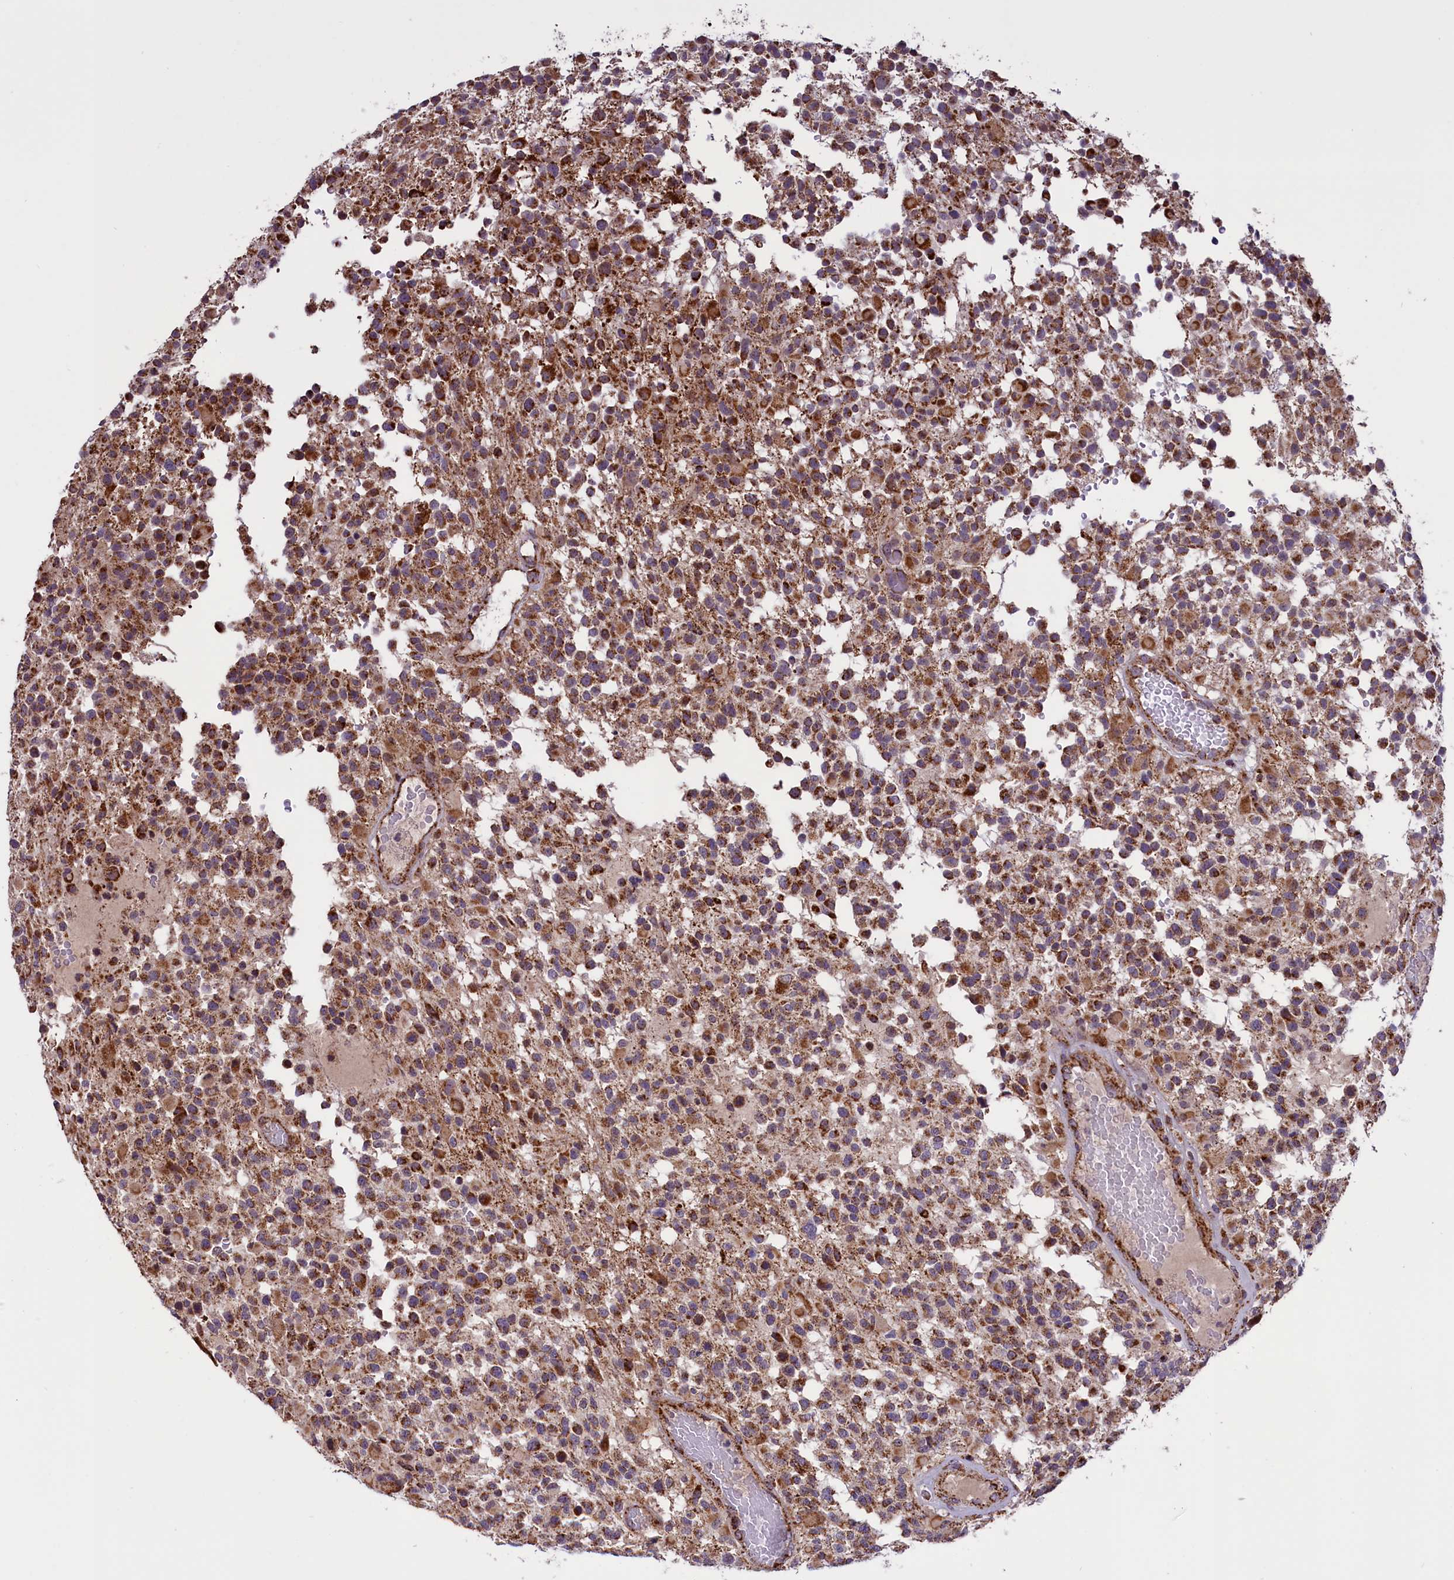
{"staining": {"intensity": "moderate", "quantity": ">75%", "location": "cytoplasmic/membranous"}, "tissue": "glioma", "cell_type": "Tumor cells", "image_type": "cancer", "snomed": [{"axis": "morphology", "description": "Glioma, malignant, High grade"}, {"axis": "morphology", "description": "Glioblastoma, NOS"}, {"axis": "topography", "description": "Brain"}], "caption": "High-power microscopy captured an immunohistochemistry (IHC) histopathology image of high-grade glioma (malignant), revealing moderate cytoplasmic/membranous positivity in about >75% of tumor cells. Nuclei are stained in blue.", "gene": "GLRX5", "patient": {"sex": "male", "age": 60}}